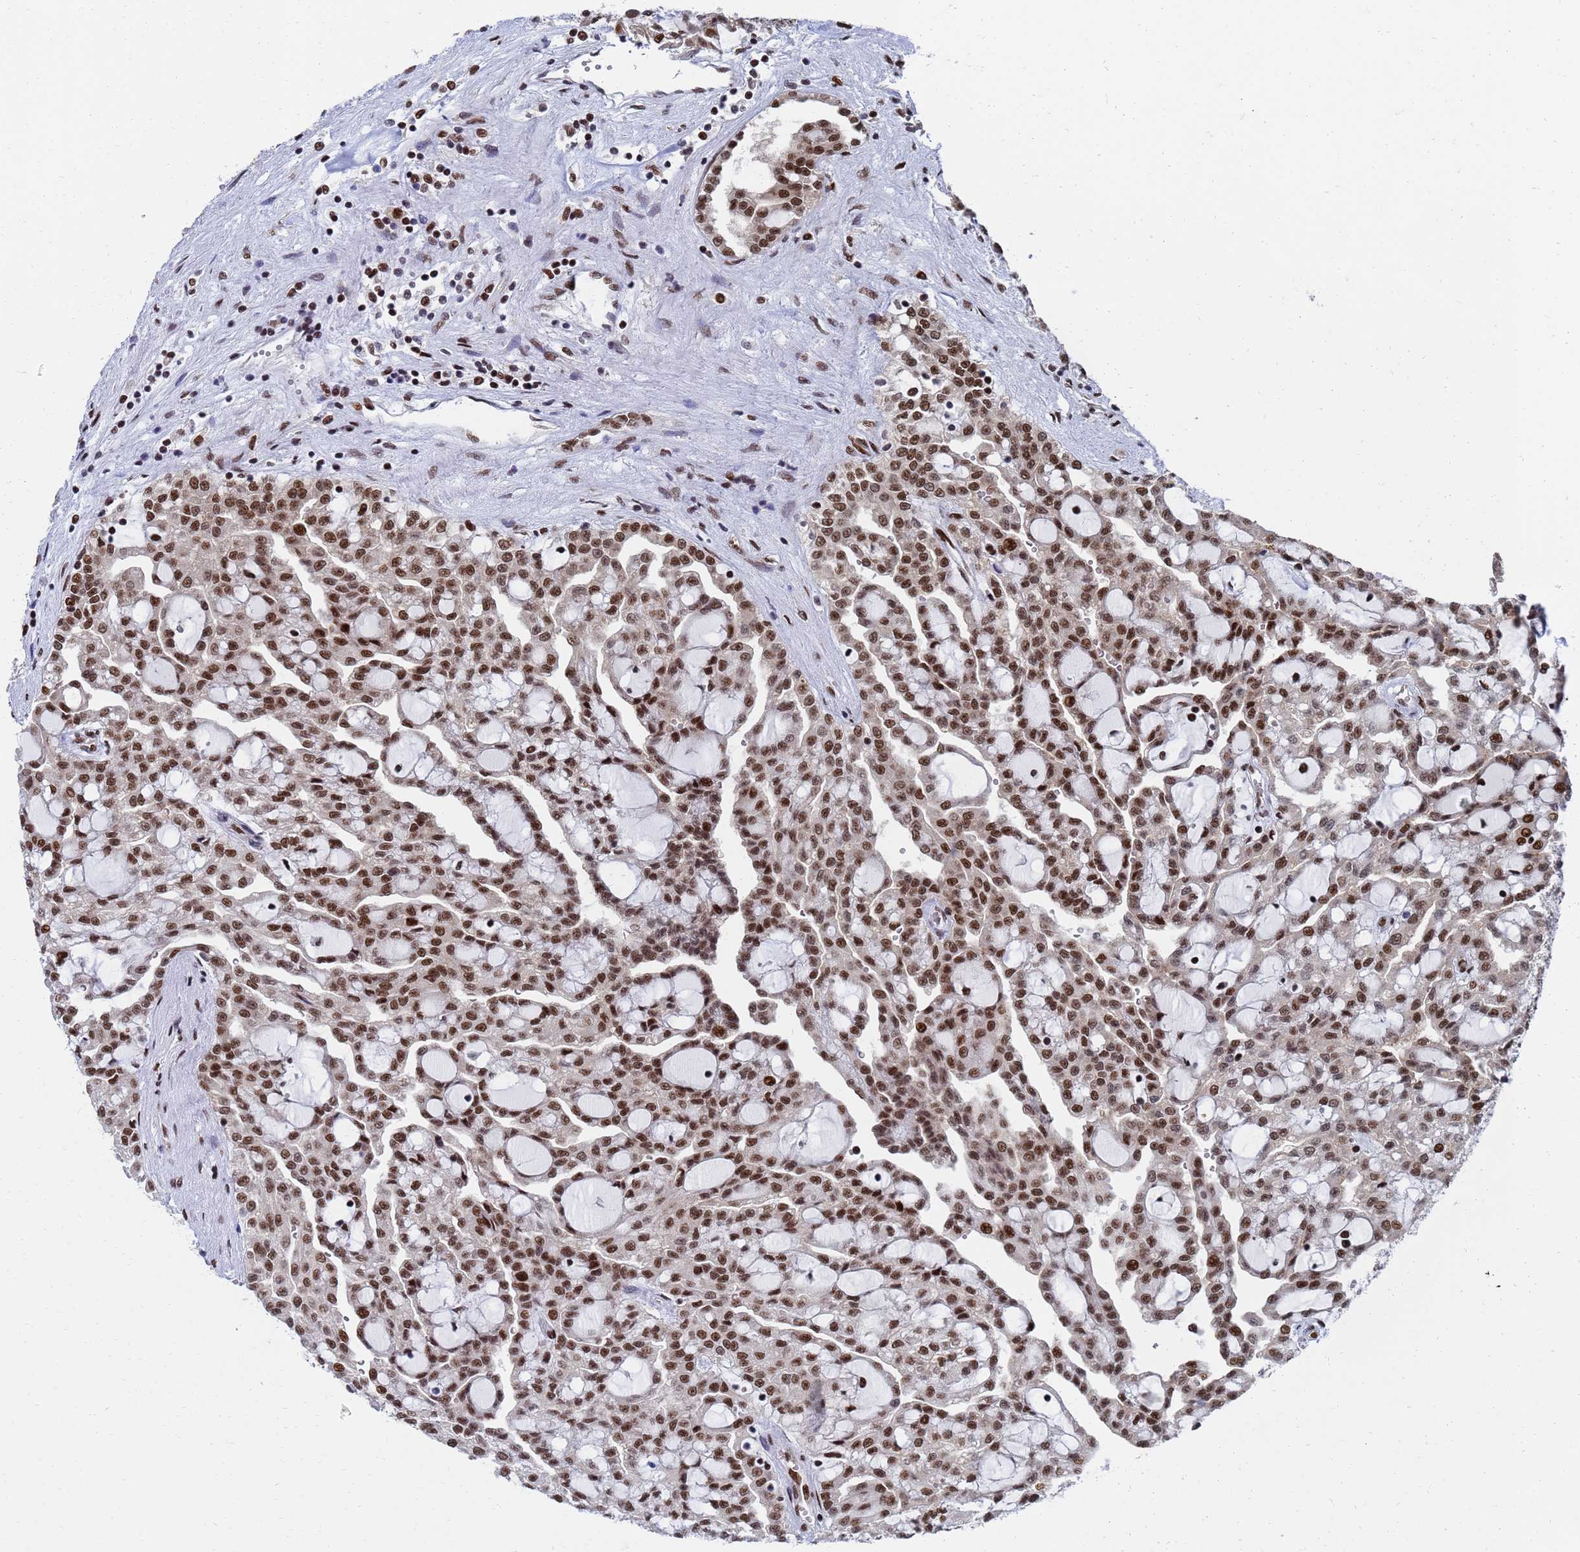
{"staining": {"intensity": "strong", "quantity": ">75%", "location": "nuclear"}, "tissue": "renal cancer", "cell_type": "Tumor cells", "image_type": "cancer", "snomed": [{"axis": "morphology", "description": "Adenocarcinoma, NOS"}, {"axis": "topography", "description": "Kidney"}], "caption": "Brown immunohistochemical staining in human adenocarcinoma (renal) shows strong nuclear positivity in approximately >75% of tumor cells. (brown staining indicates protein expression, while blue staining denotes nuclei).", "gene": "AP5Z1", "patient": {"sex": "male", "age": 63}}